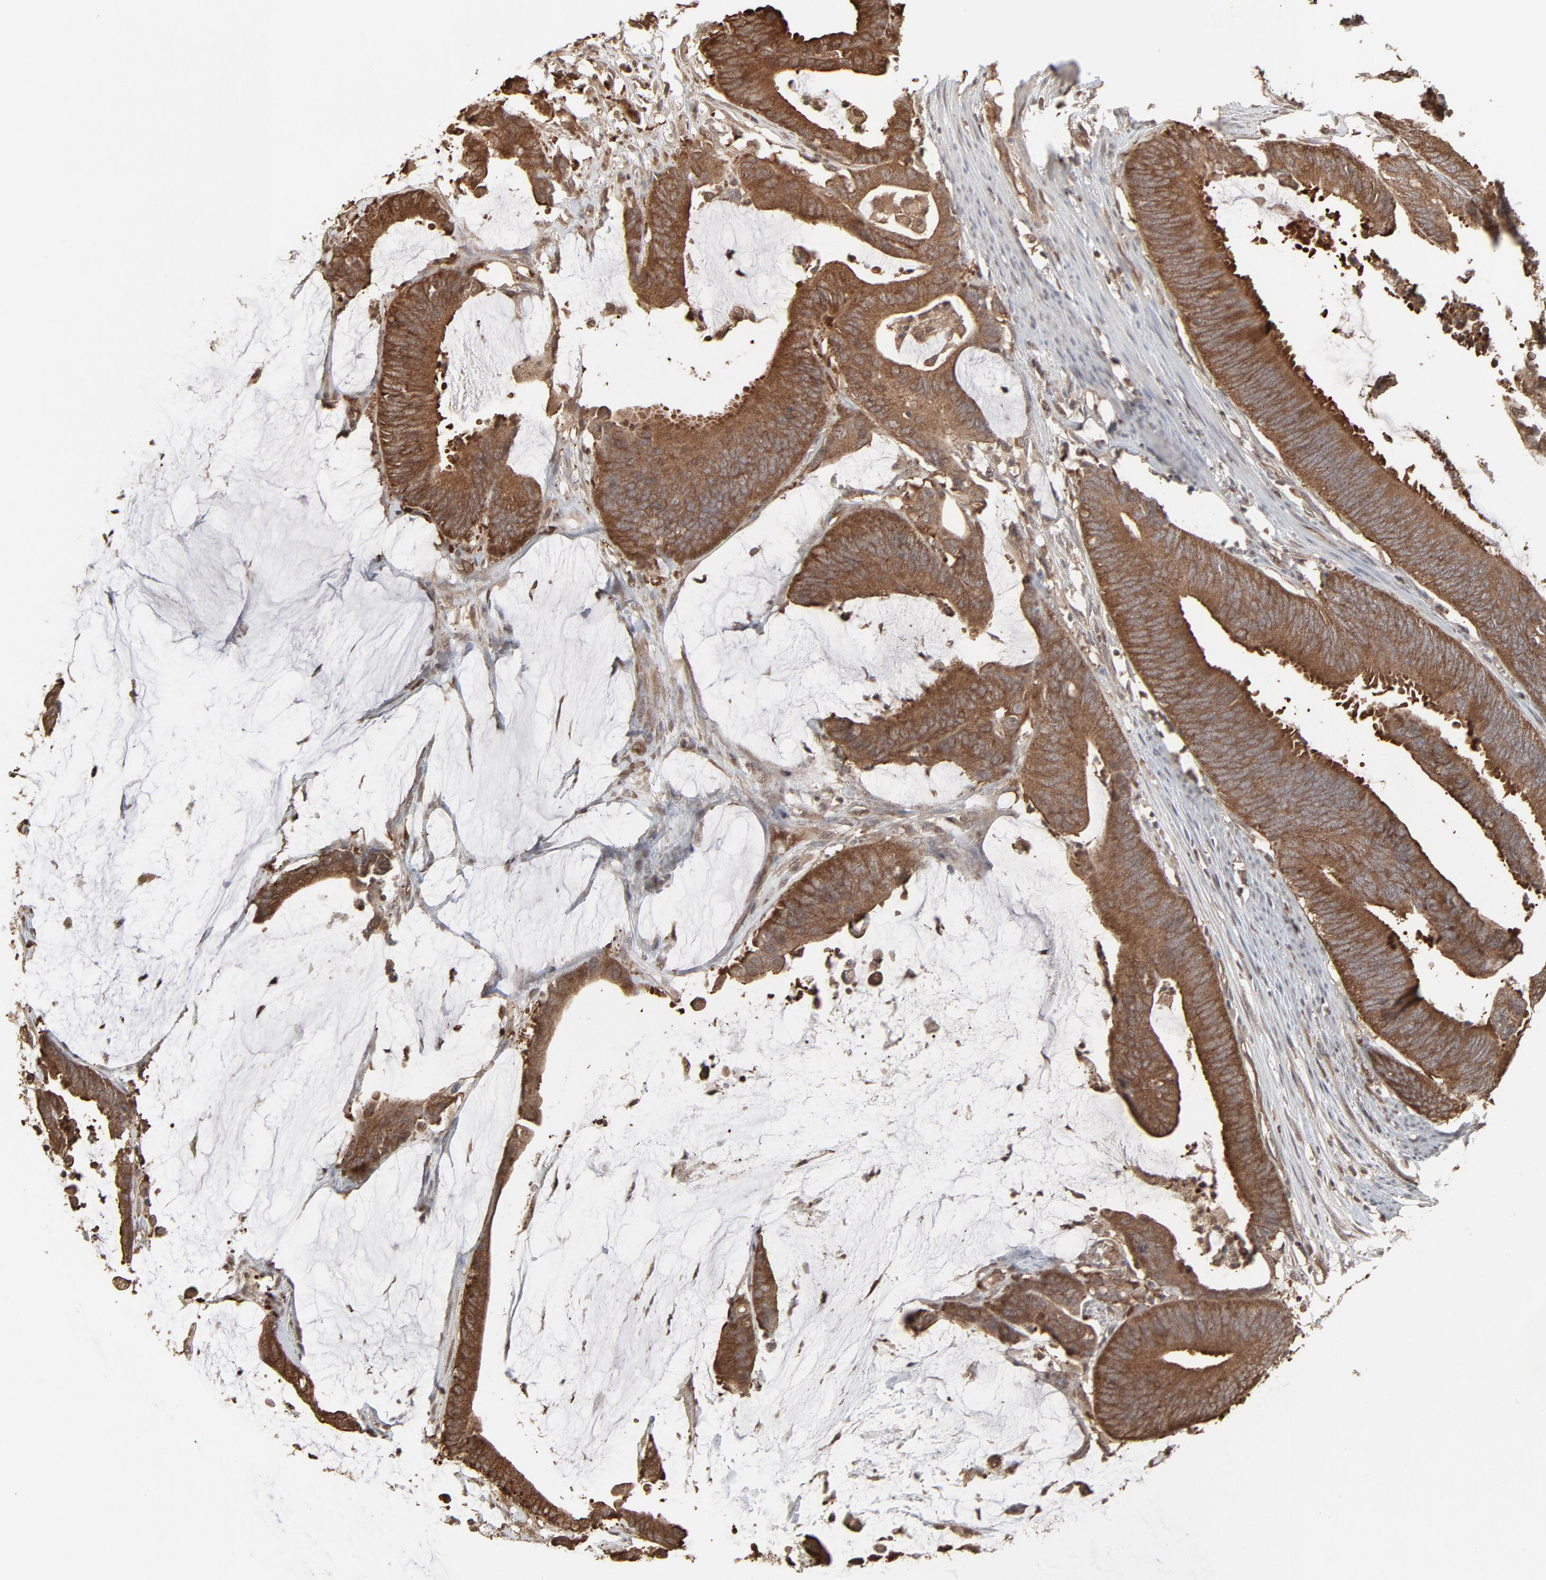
{"staining": {"intensity": "moderate", "quantity": ">75%", "location": "cytoplasmic/membranous"}, "tissue": "colorectal cancer", "cell_type": "Tumor cells", "image_type": "cancer", "snomed": [{"axis": "morphology", "description": "Adenocarcinoma, NOS"}, {"axis": "topography", "description": "Rectum"}], "caption": "This micrograph reveals immunohistochemistry (IHC) staining of human colorectal cancer (adenocarcinoma), with medium moderate cytoplasmic/membranous expression in about >75% of tumor cells.", "gene": "PPP2CA", "patient": {"sex": "female", "age": 66}}